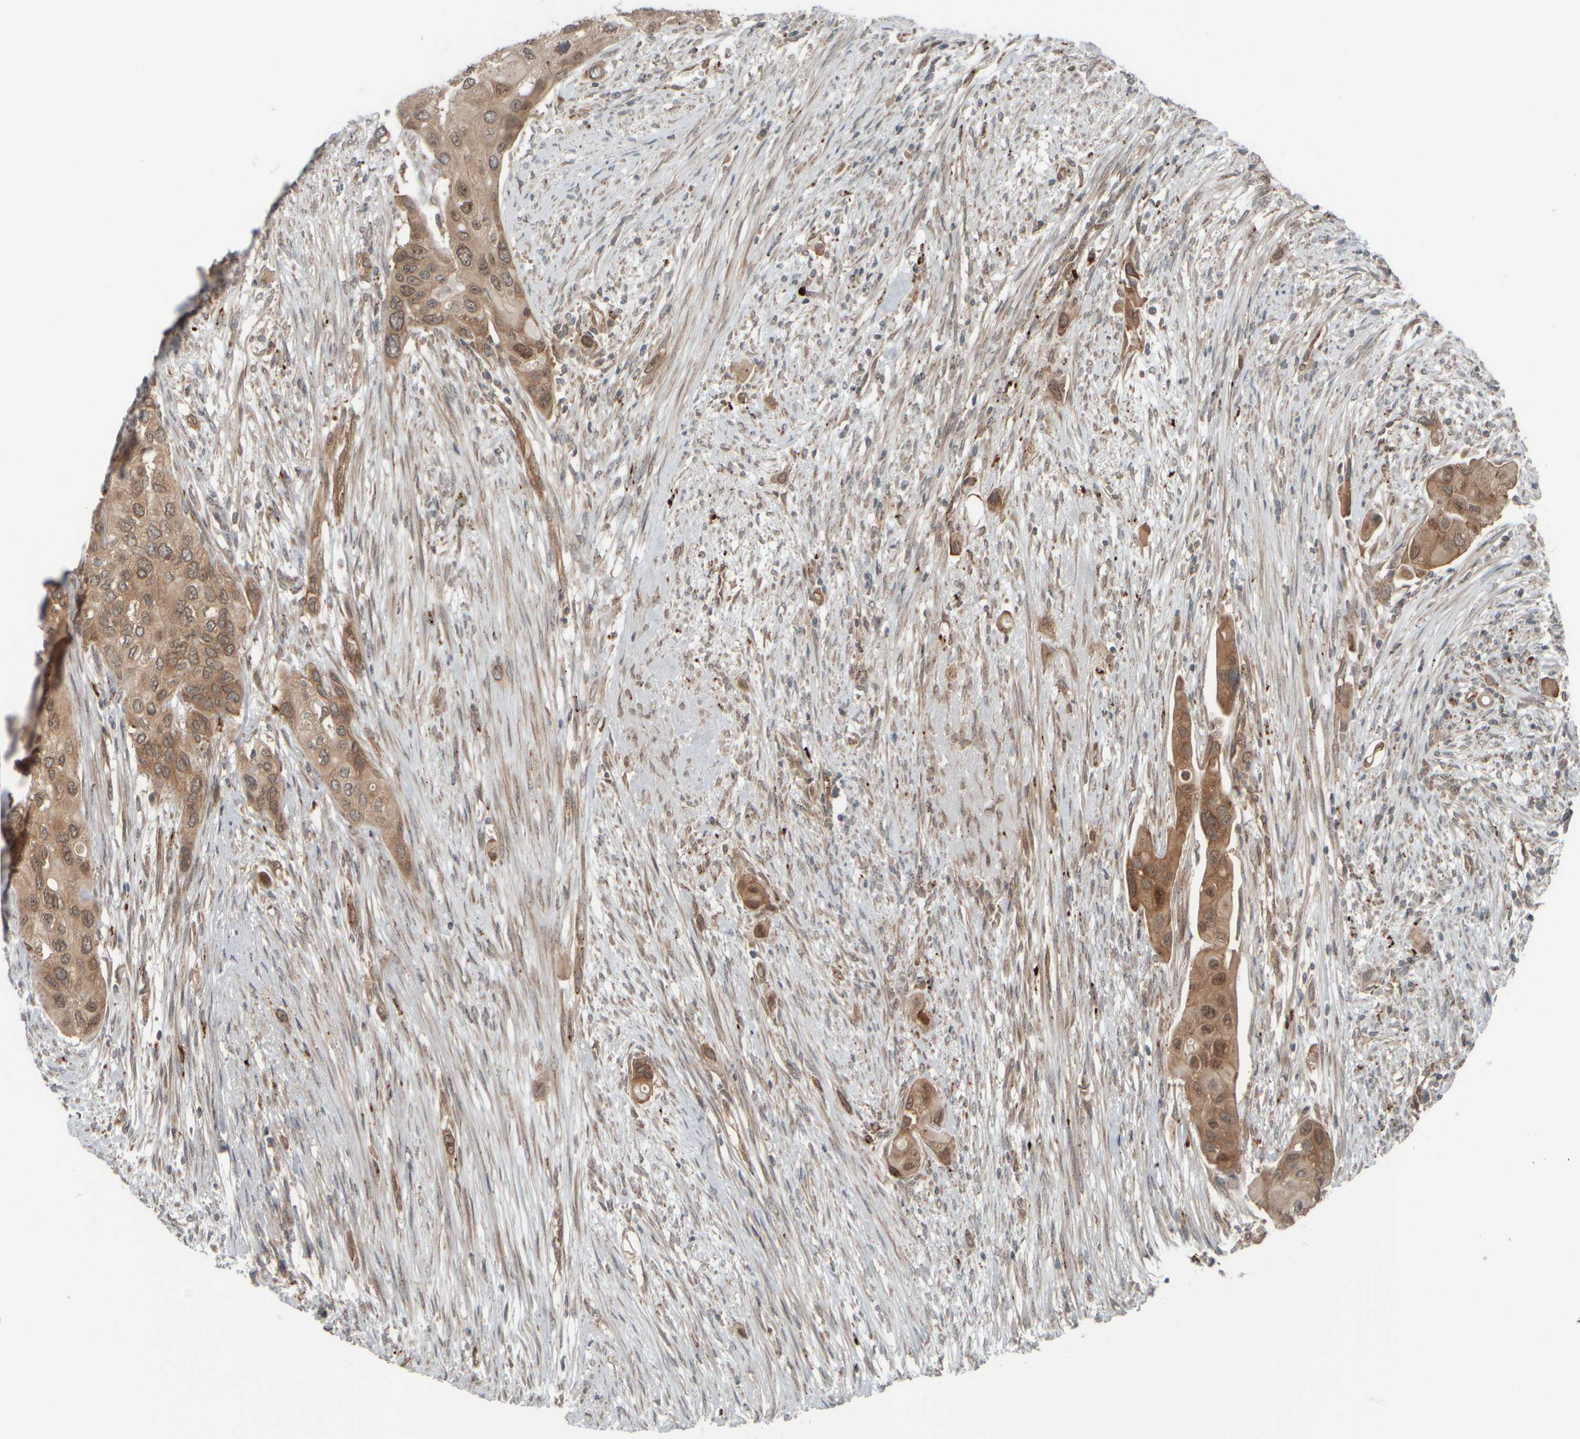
{"staining": {"intensity": "moderate", "quantity": ">75%", "location": "cytoplasmic/membranous"}, "tissue": "urothelial cancer", "cell_type": "Tumor cells", "image_type": "cancer", "snomed": [{"axis": "morphology", "description": "Urothelial carcinoma, High grade"}, {"axis": "topography", "description": "Urinary bladder"}], "caption": "Moderate cytoplasmic/membranous positivity for a protein is identified in approximately >75% of tumor cells of urothelial cancer using immunohistochemistry.", "gene": "GIGYF1", "patient": {"sex": "female", "age": 56}}